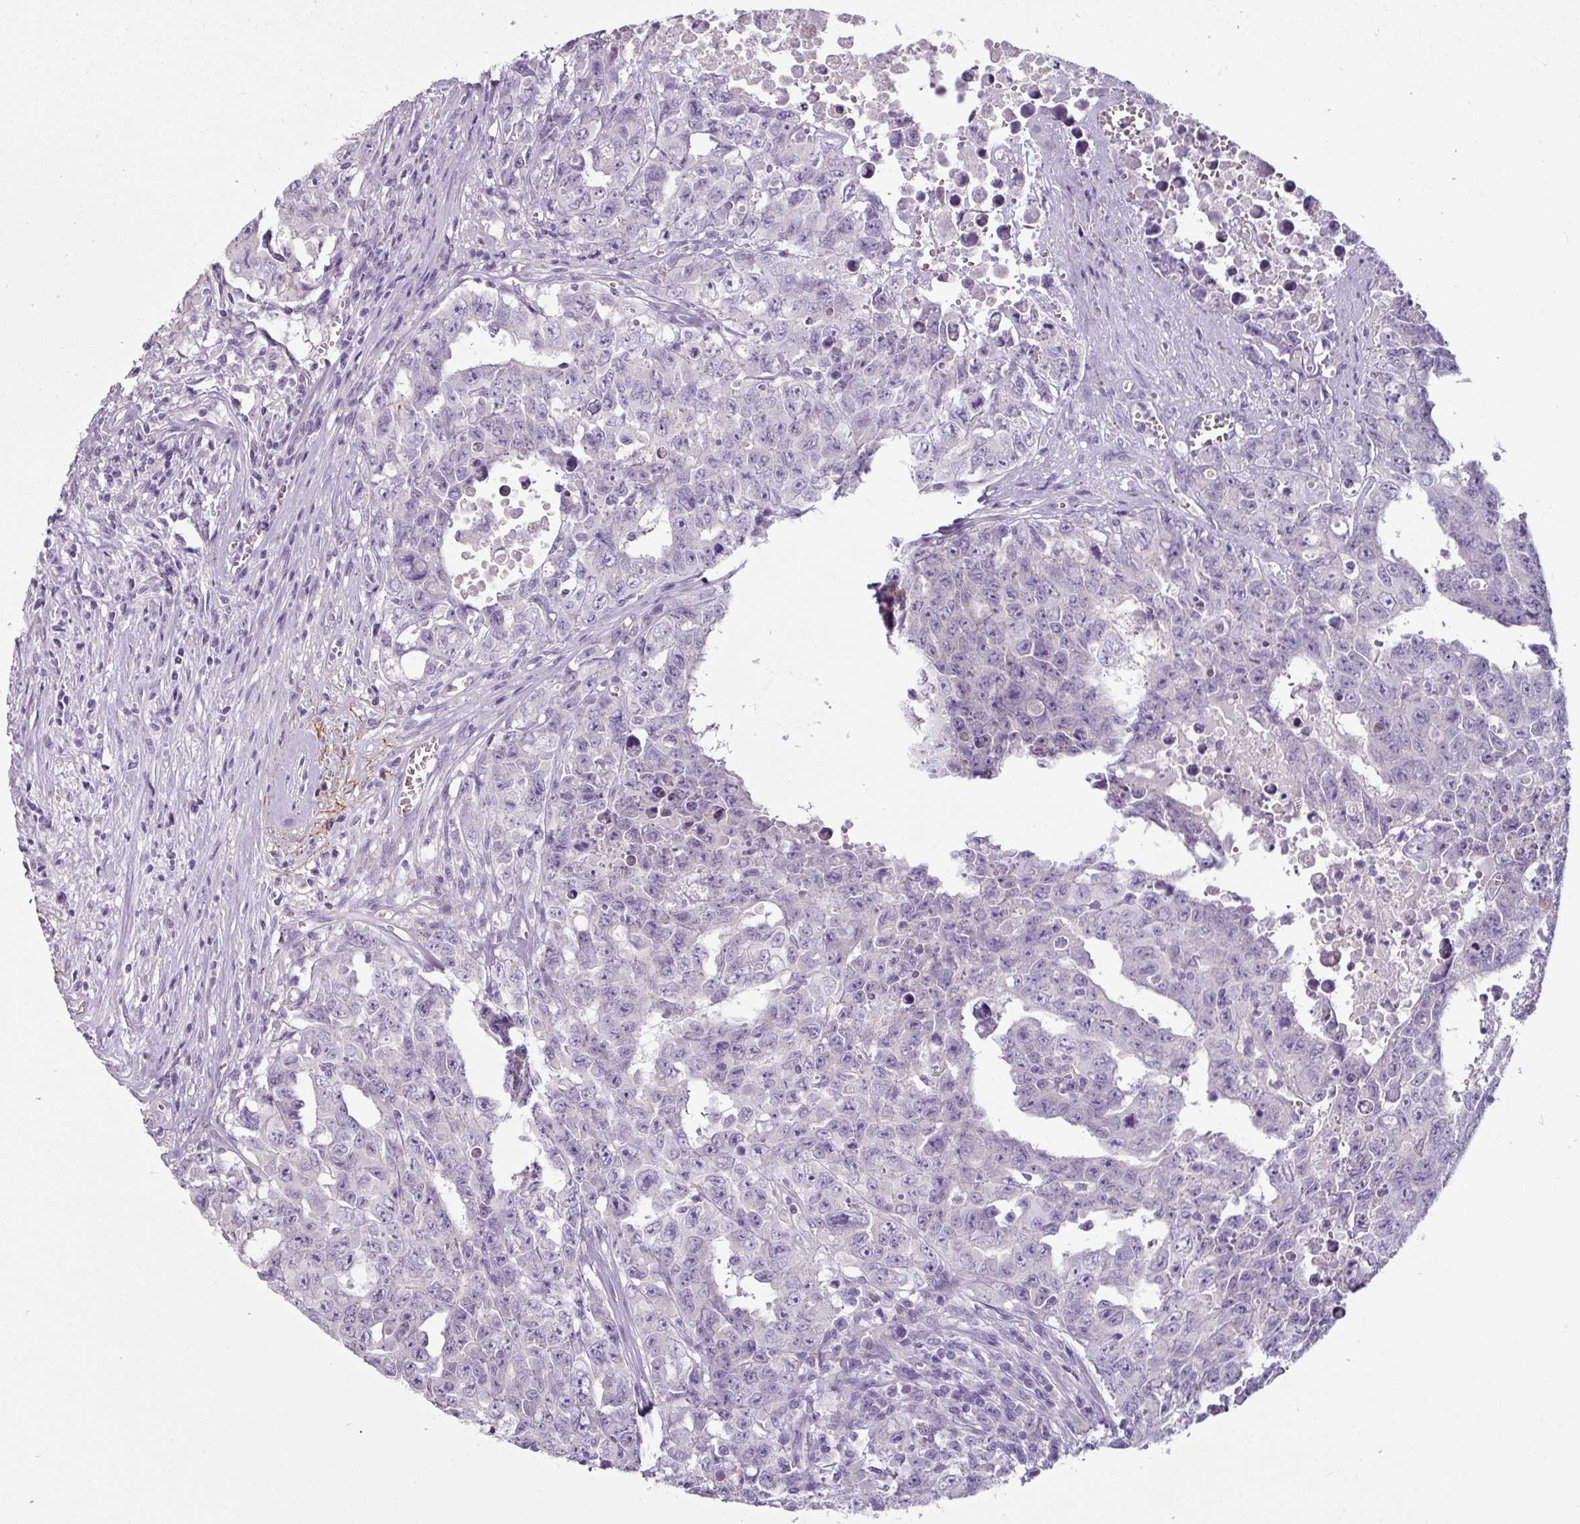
{"staining": {"intensity": "negative", "quantity": "none", "location": "none"}, "tissue": "testis cancer", "cell_type": "Tumor cells", "image_type": "cancer", "snomed": [{"axis": "morphology", "description": "Carcinoma, Embryonal, NOS"}, {"axis": "topography", "description": "Testis"}], "caption": "Tumor cells show no significant expression in testis cancer.", "gene": "MTMR14", "patient": {"sex": "male", "age": 24}}